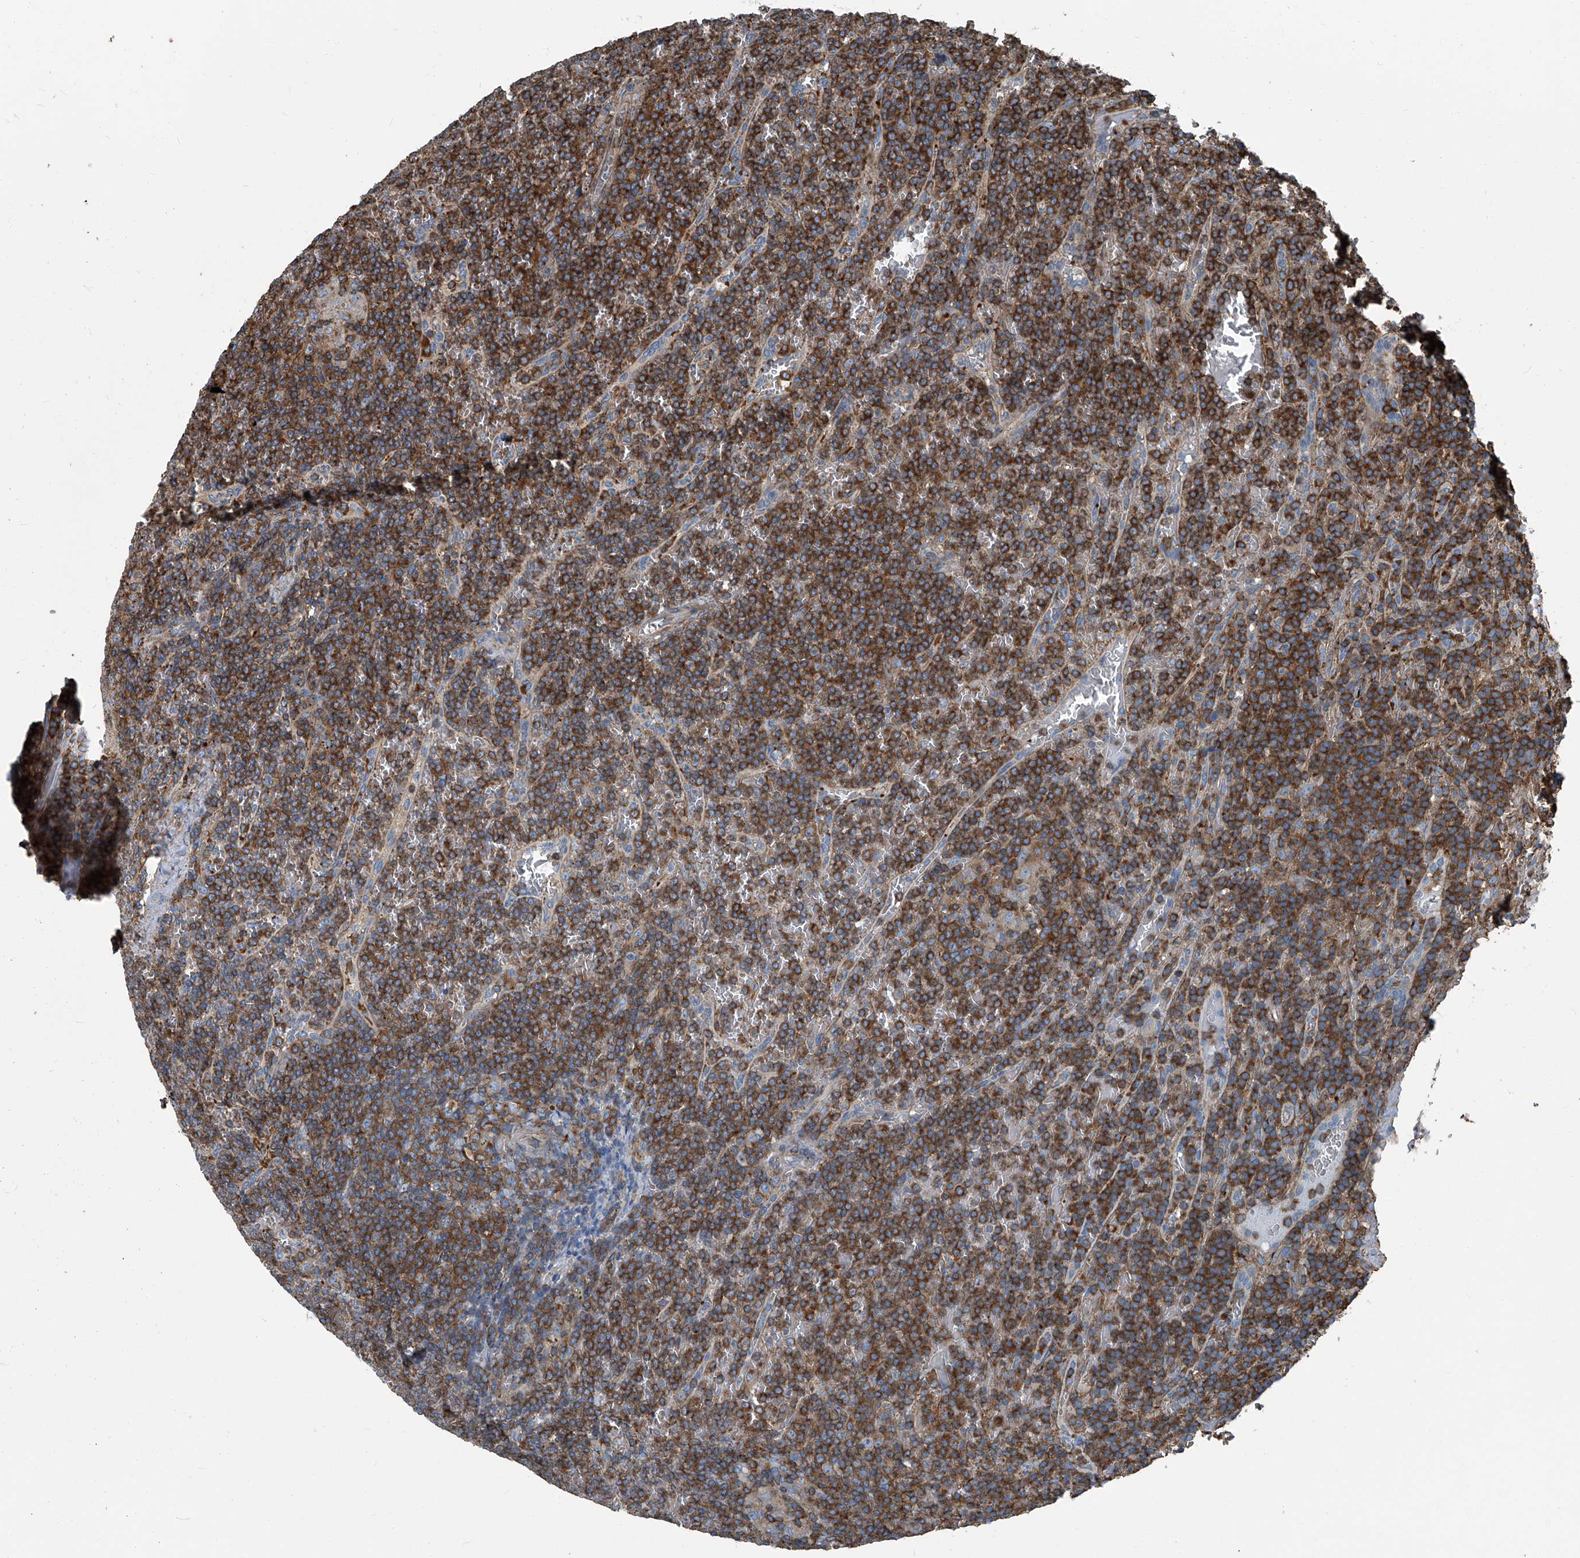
{"staining": {"intensity": "moderate", "quantity": ">75%", "location": "cytoplasmic/membranous"}, "tissue": "lymphoma", "cell_type": "Tumor cells", "image_type": "cancer", "snomed": [{"axis": "morphology", "description": "Malignant lymphoma, non-Hodgkin's type, Low grade"}, {"axis": "topography", "description": "Spleen"}], "caption": "Approximately >75% of tumor cells in lymphoma show moderate cytoplasmic/membranous protein positivity as visualized by brown immunohistochemical staining.", "gene": "SEPTIN7", "patient": {"sex": "female", "age": 19}}